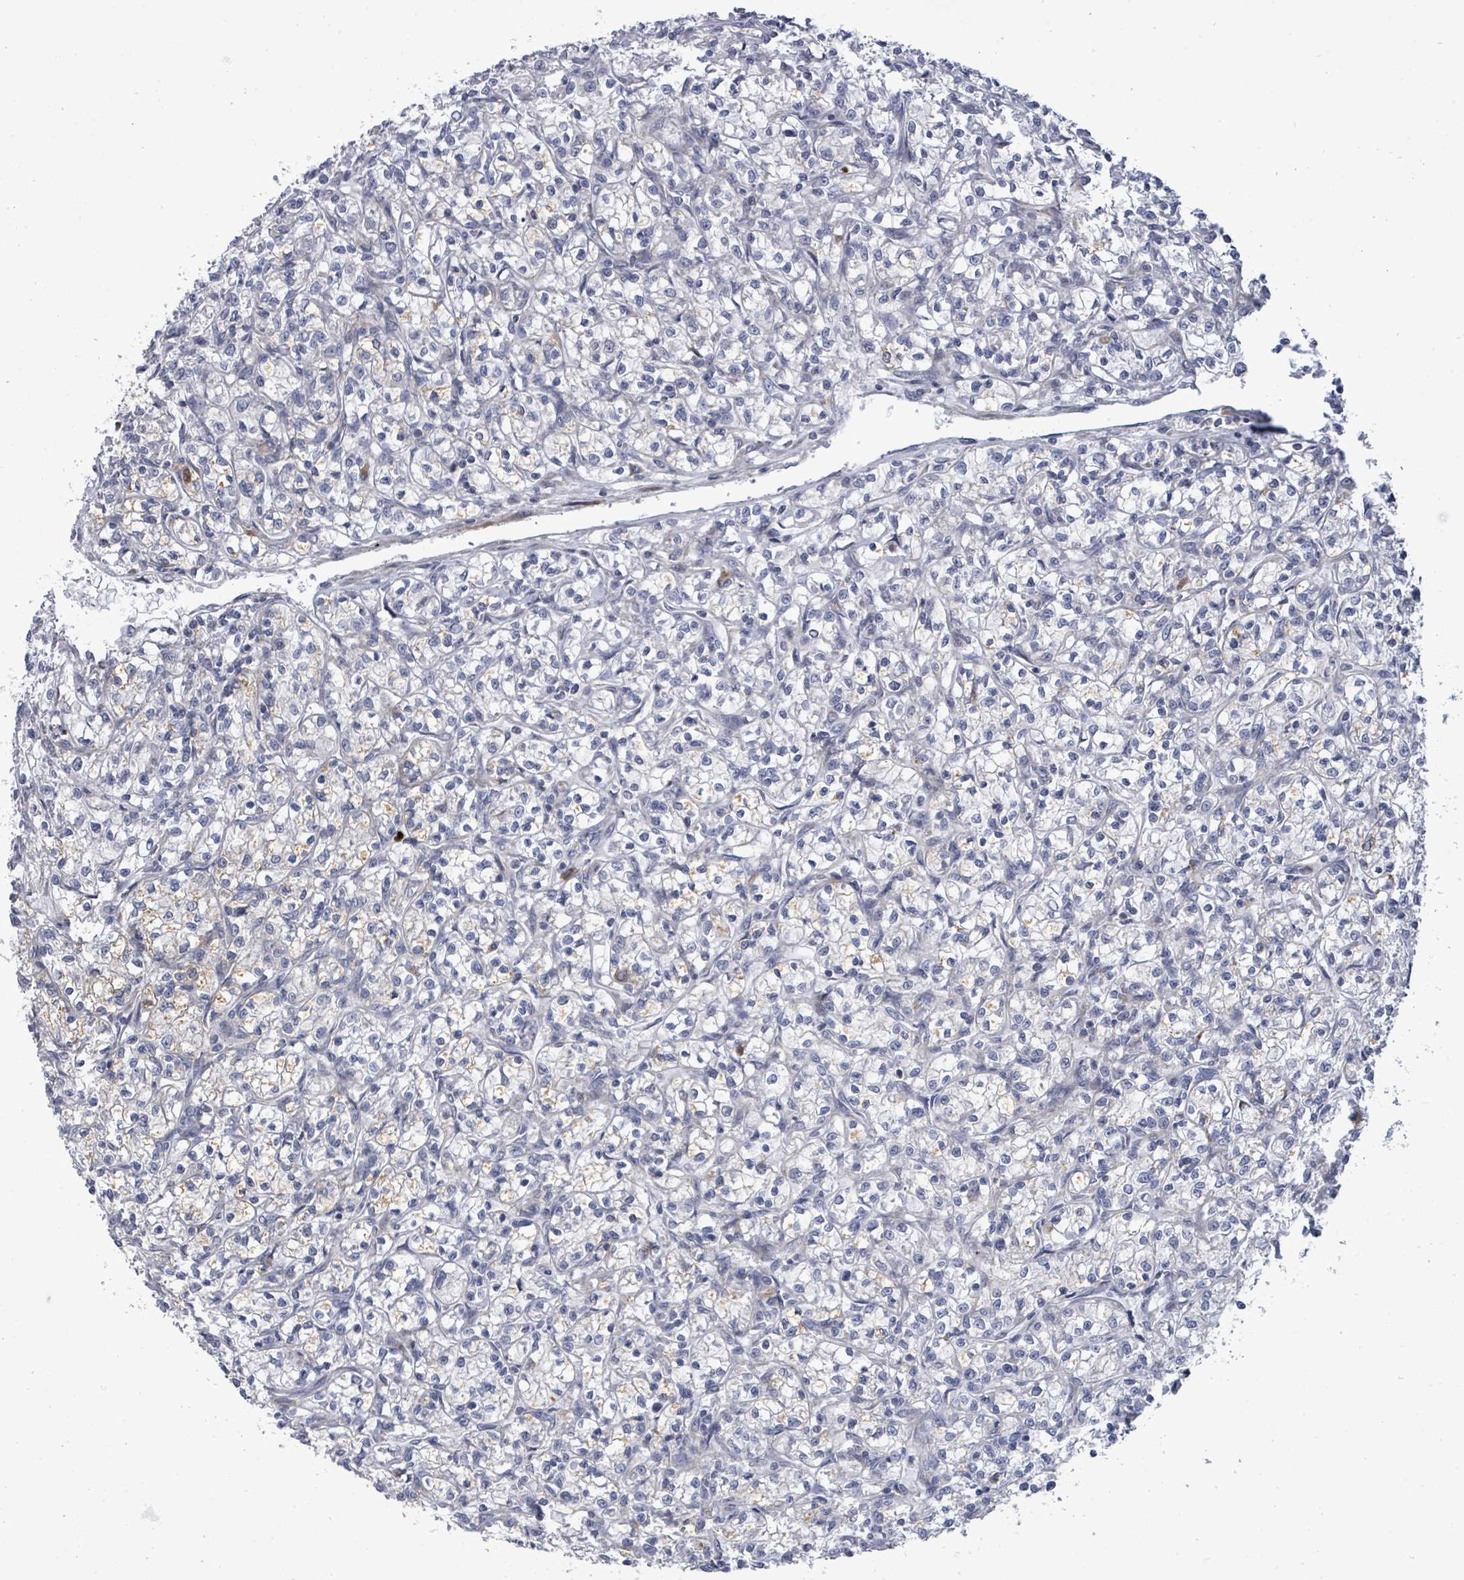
{"staining": {"intensity": "negative", "quantity": "none", "location": "none"}, "tissue": "renal cancer", "cell_type": "Tumor cells", "image_type": "cancer", "snomed": [{"axis": "morphology", "description": "Adenocarcinoma, NOS"}, {"axis": "topography", "description": "Kidney"}], "caption": "DAB immunohistochemical staining of human renal adenocarcinoma exhibits no significant staining in tumor cells.", "gene": "SAR1A", "patient": {"sex": "female", "age": 59}}